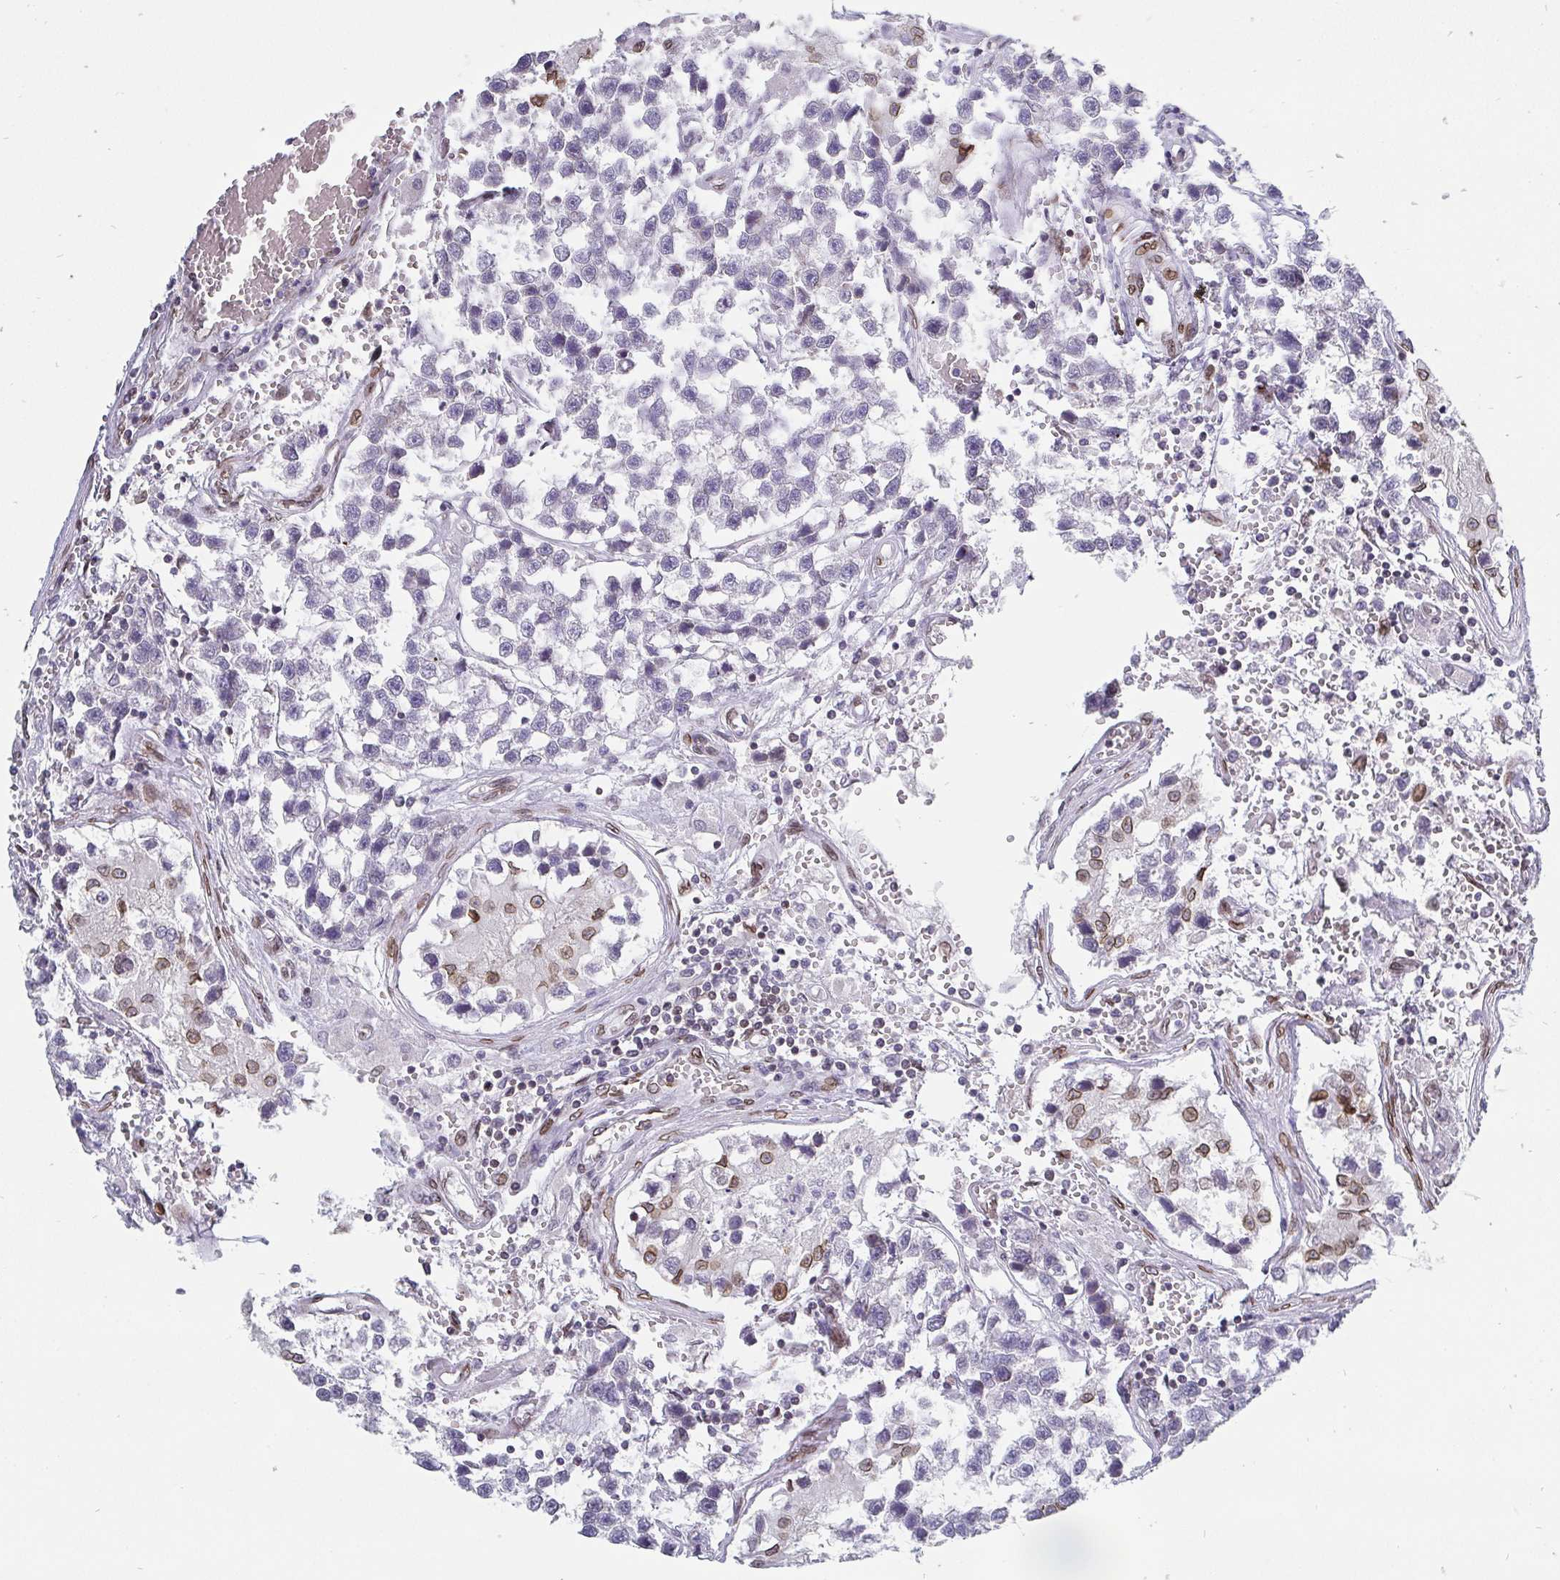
{"staining": {"intensity": "negative", "quantity": "none", "location": "none"}, "tissue": "testis cancer", "cell_type": "Tumor cells", "image_type": "cancer", "snomed": [{"axis": "morphology", "description": "Seminoma, NOS"}, {"axis": "topography", "description": "Testis"}], "caption": "IHC of testis cancer (seminoma) displays no expression in tumor cells.", "gene": "EMD", "patient": {"sex": "male", "age": 26}}